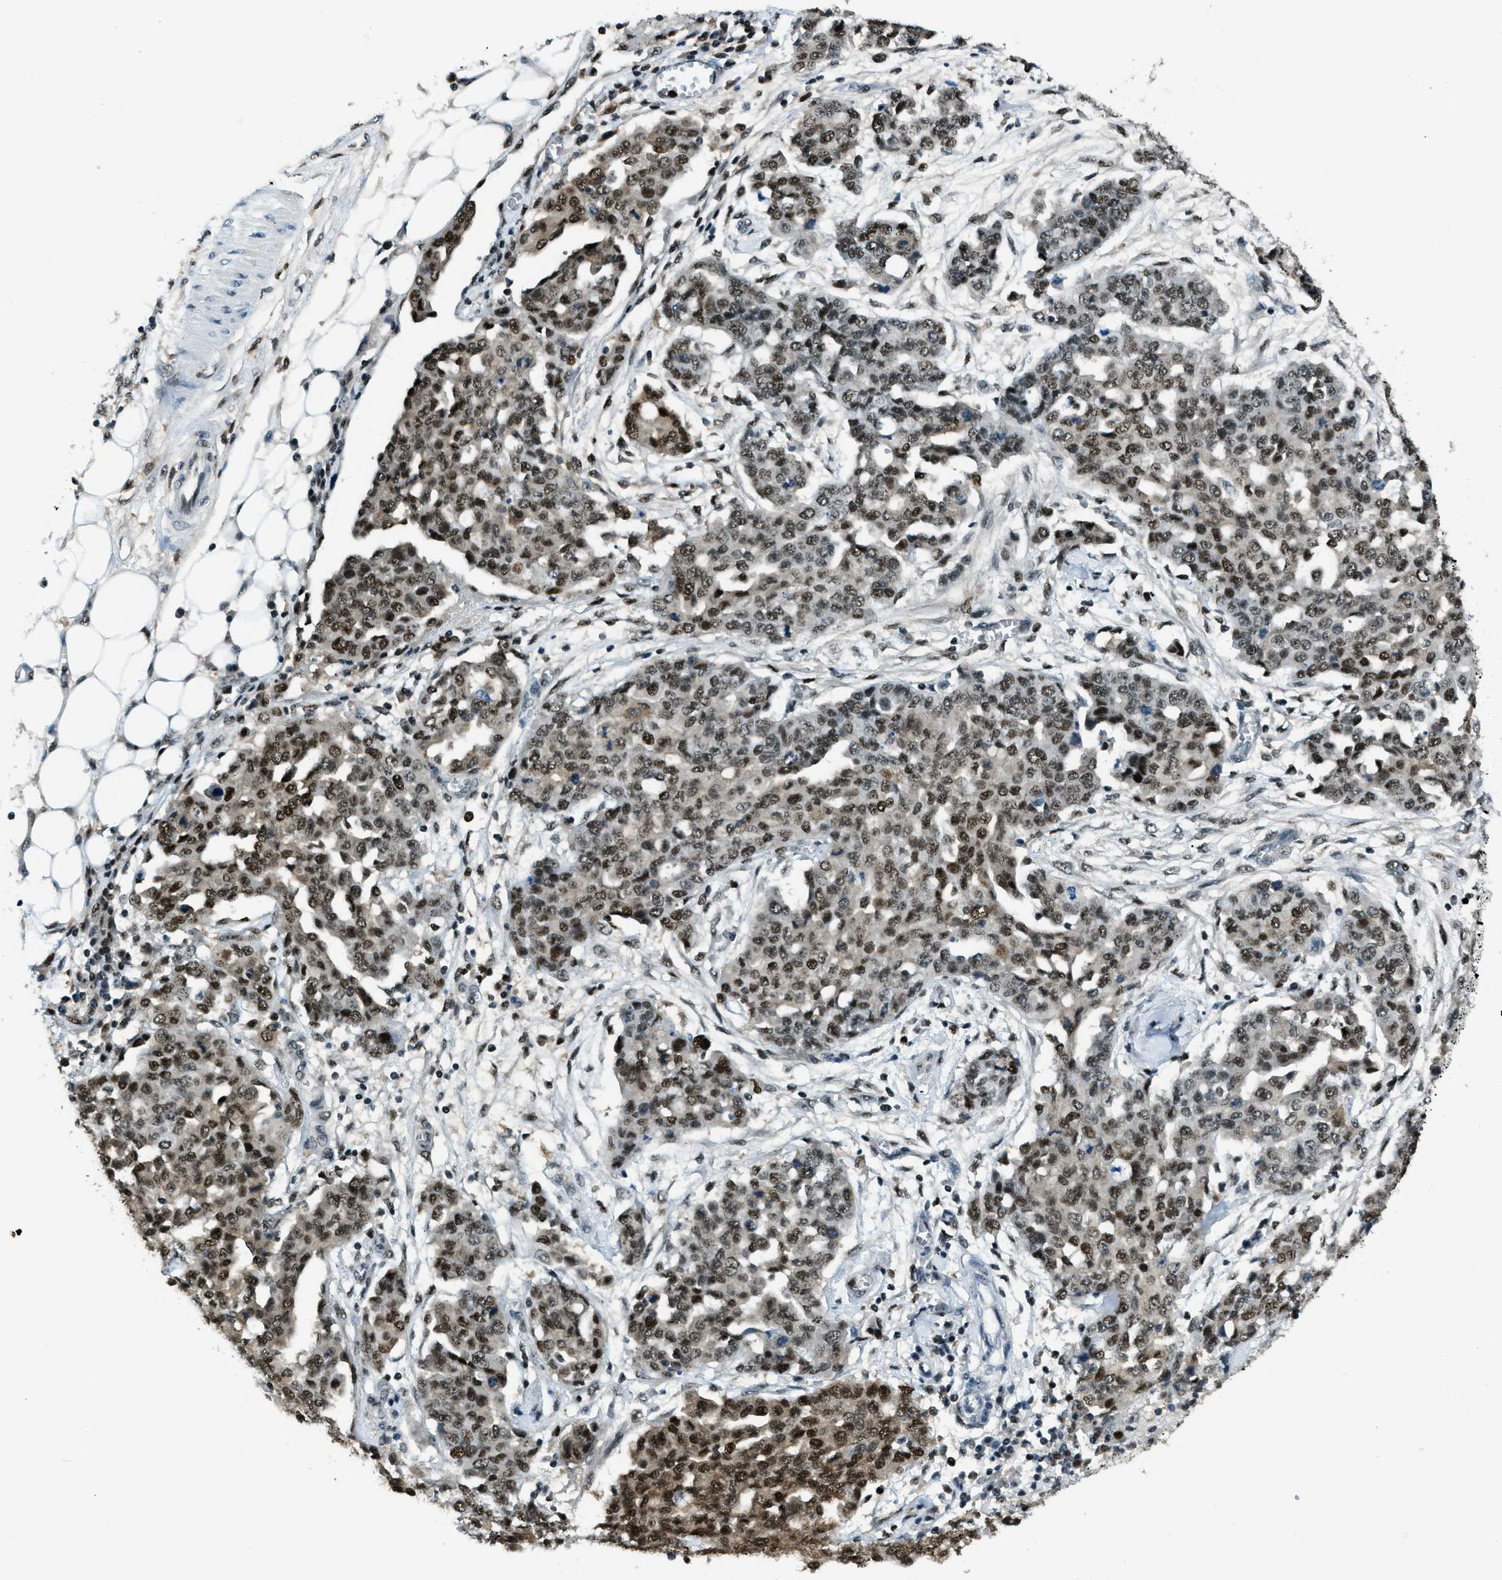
{"staining": {"intensity": "moderate", "quantity": ">75%", "location": "nuclear"}, "tissue": "ovarian cancer", "cell_type": "Tumor cells", "image_type": "cancer", "snomed": [{"axis": "morphology", "description": "Cystadenocarcinoma, serous, NOS"}, {"axis": "topography", "description": "Soft tissue"}, {"axis": "topography", "description": "Ovary"}], "caption": "Ovarian cancer (serous cystadenocarcinoma) was stained to show a protein in brown. There is medium levels of moderate nuclear positivity in about >75% of tumor cells.", "gene": "OGFR", "patient": {"sex": "female", "age": 57}}